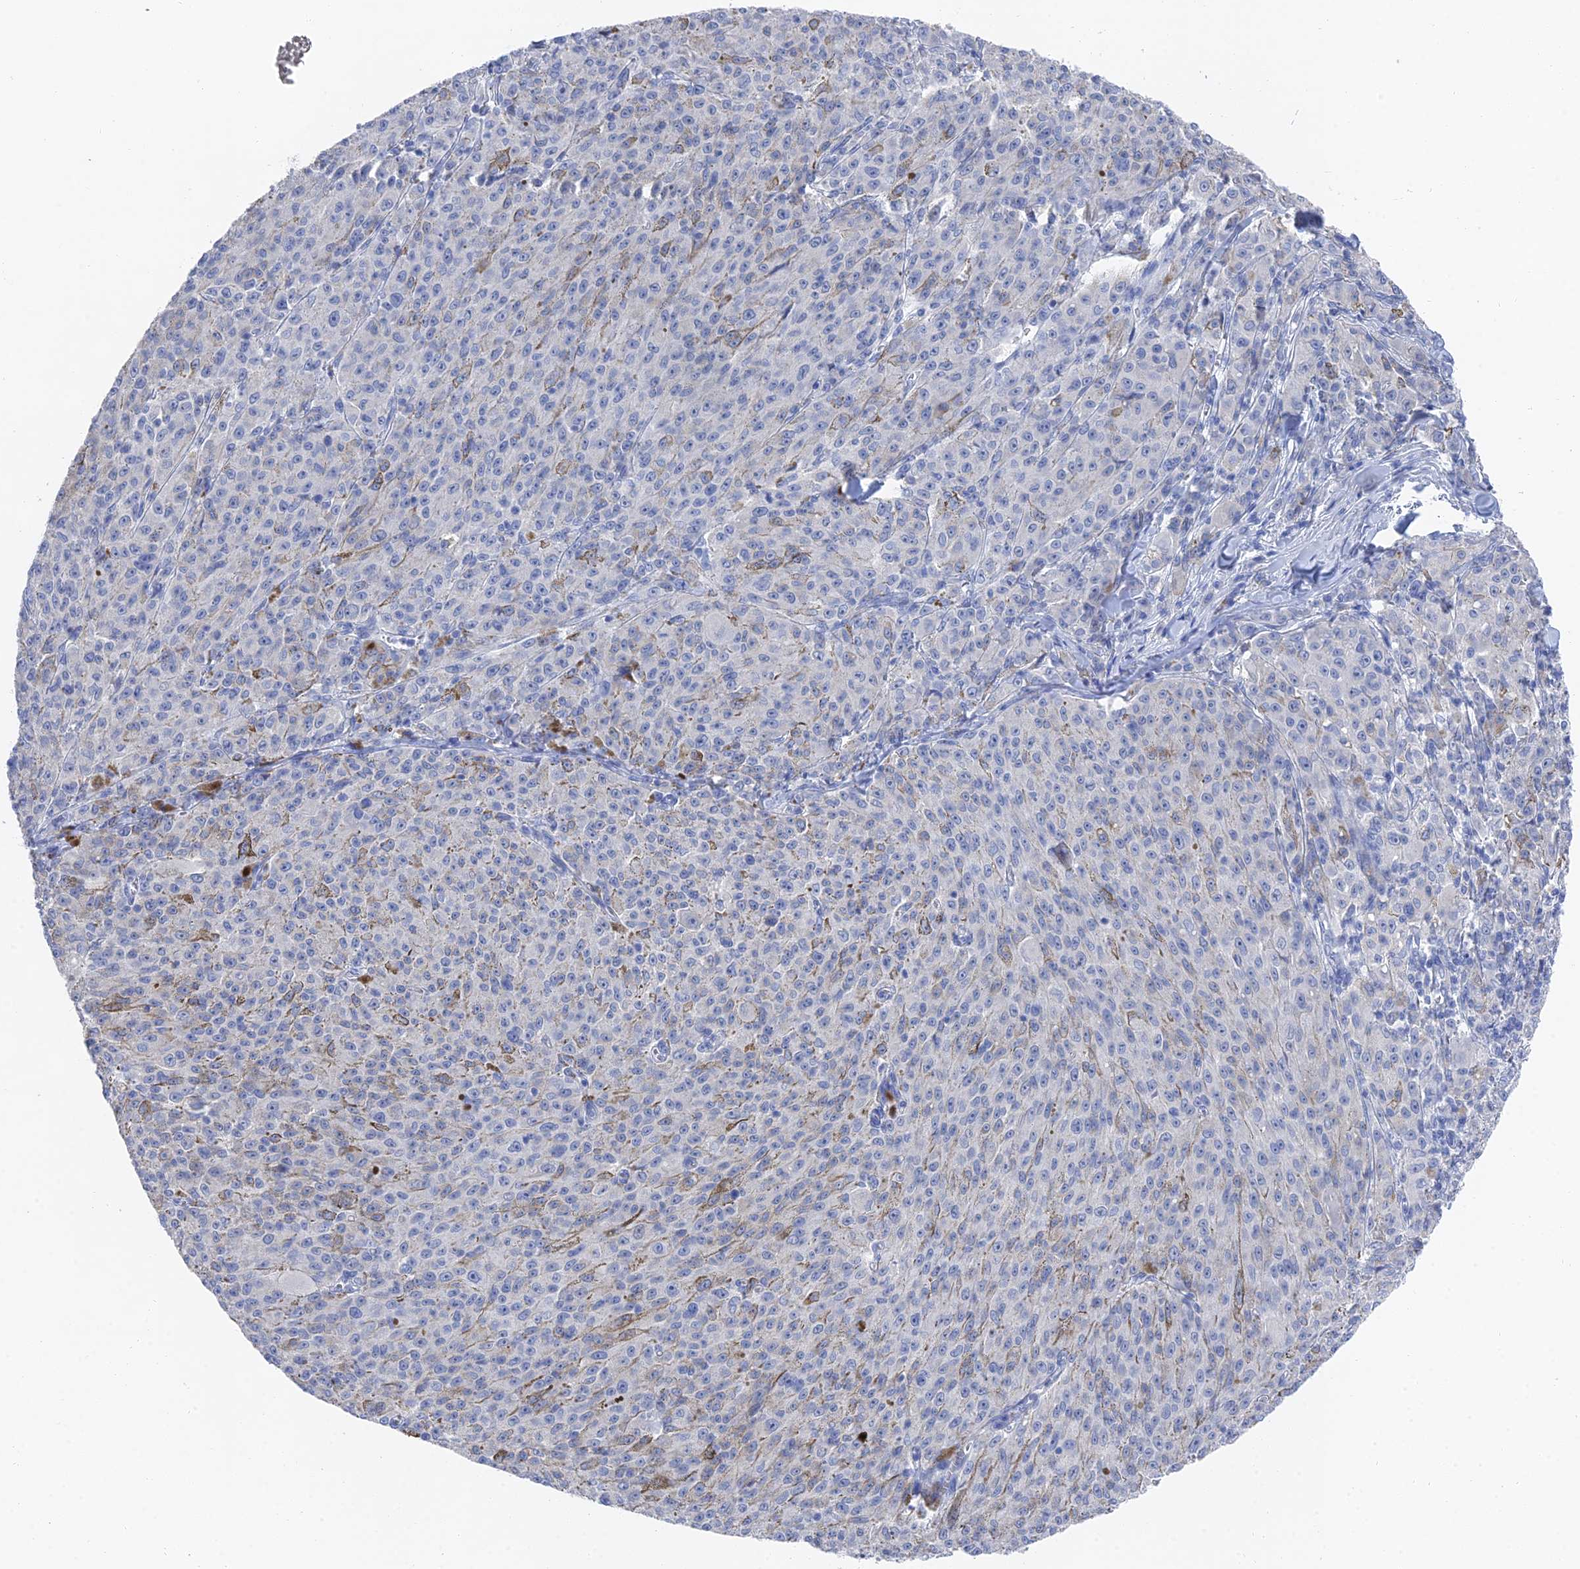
{"staining": {"intensity": "negative", "quantity": "none", "location": "none"}, "tissue": "melanoma", "cell_type": "Tumor cells", "image_type": "cancer", "snomed": [{"axis": "morphology", "description": "Malignant melanoma, NOS"}, {"axis": "topography", "description": "Skin"}], "caption": "This is a histopathology image of immunohistochemistry (IHC) staining of melanoma, which shows no positivity in tumor cells.", "gene": "GFAP", "patient": {"sex": "female", "age": 52}}